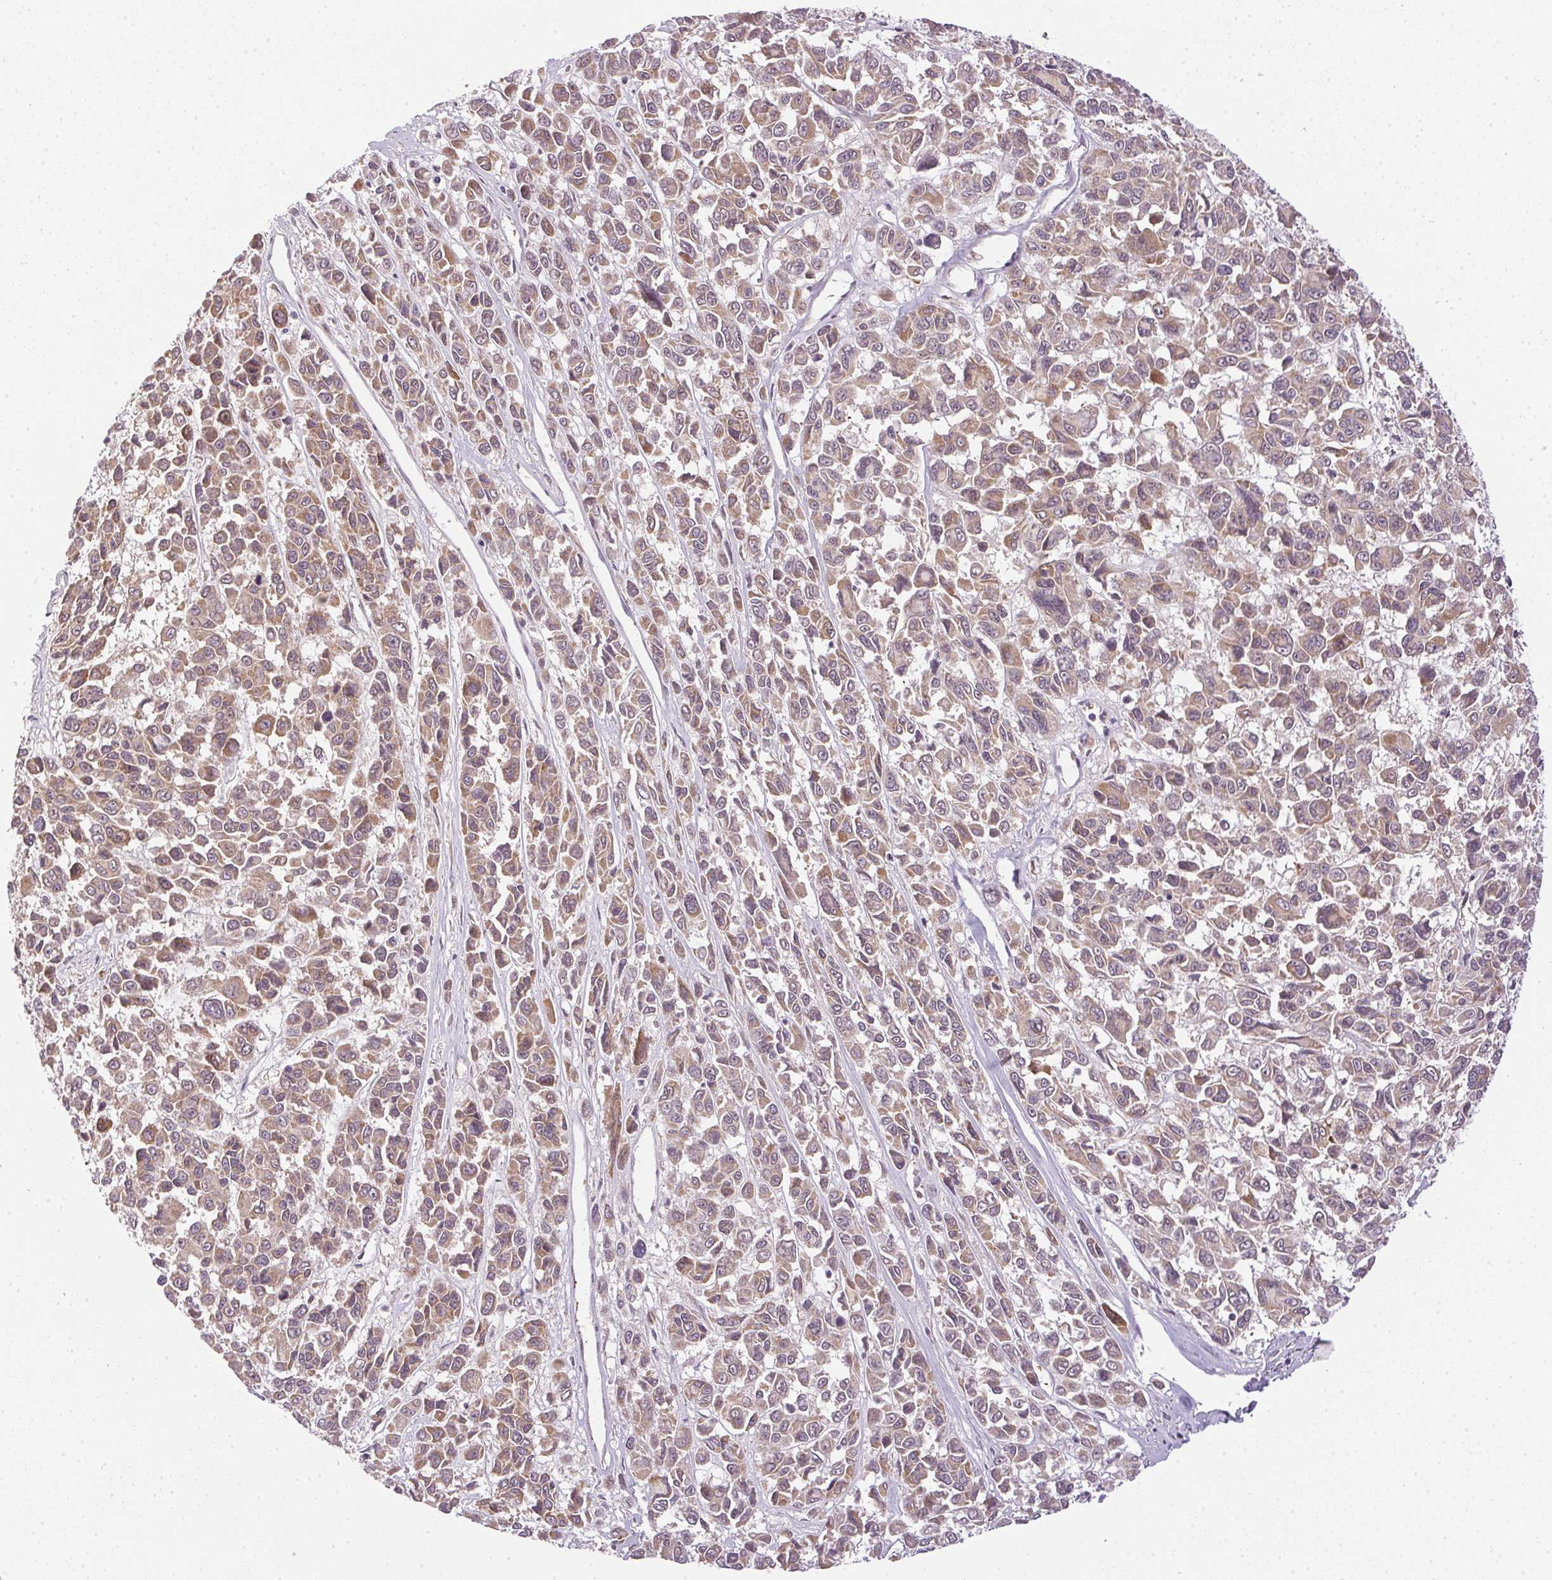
{"staining": {"intensity": "weak", "quantity": "25%-75%", "location": "cytoplasmic/membranous"}, "tissue": "melanoma", "cell_type": "Tumor cells", "image_type": "cancer", "snomed": [{"axis": "morphology", "description": "Malignant melanoma, NOS"}, {"axis": "topography", "description": "Skin"}], "caption": "Brown immunohistochemical staining in melanoma exhibits weak cytoplasmic/membranous staining in about 25%-75% of tumor cells. (IHC, brightfield microscopy, high magnification).", "gene": "CFAP92", "patient": {"sex": "female", "age": 66}}